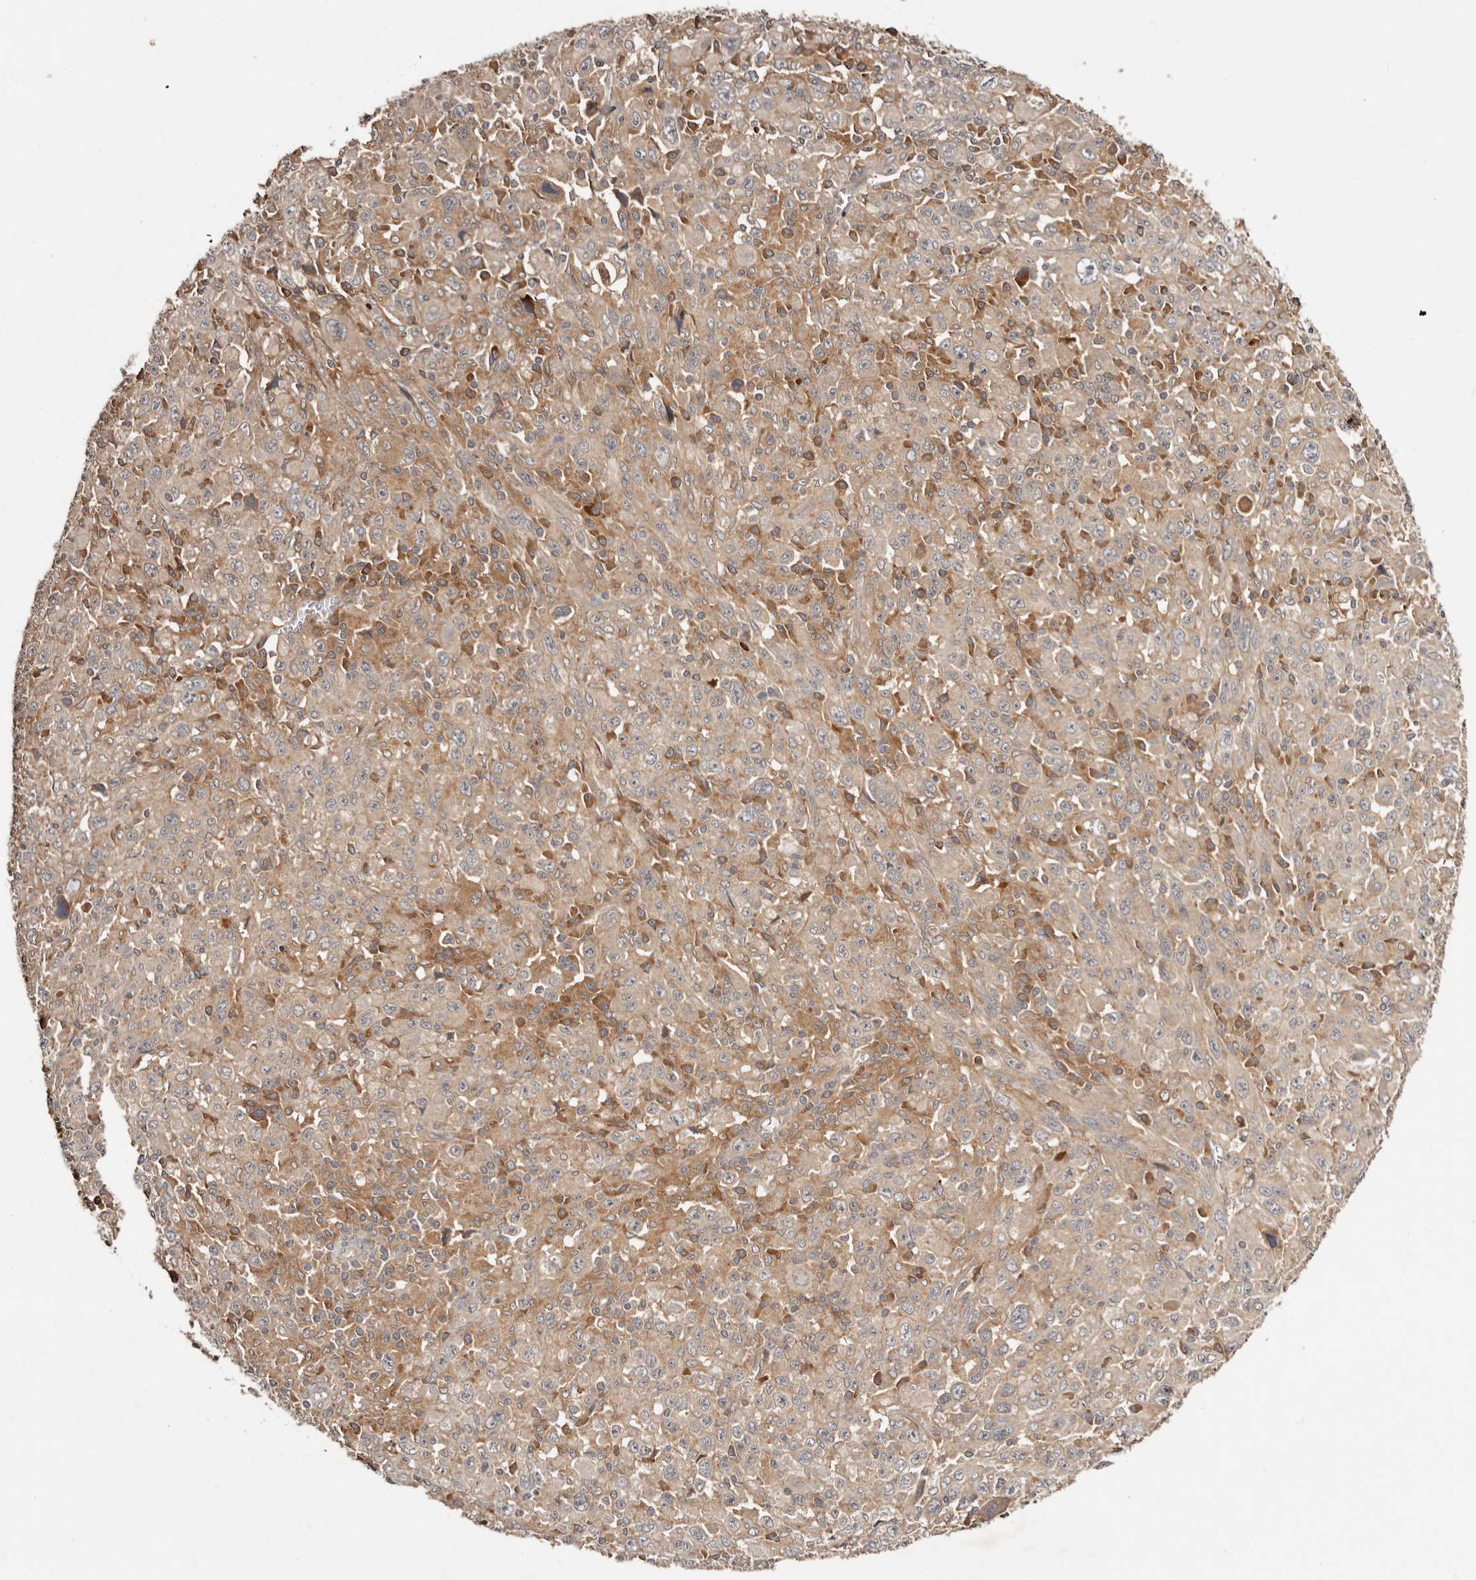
{"staining": {"intensity": "weak", "quantity": ">75%", "location": "cytoplasmic/membranous"}, "tissue": "melanoma", "cell_type": "Tumor cells", "image_type": "cancer", "snomed": [{"axis": "morphology", "description": "Malignant melanoma, Metastatic site"}, {"axis": "topography", "description": "Skin"}], "caption": "Immunohistochemistry photomicrograph of neoplastic tissue: human malignant melanoma (metastatic site) stained using immunohistochemistry demonstrates low levels of weak protein expression localized specifically in the cytoplasmic/membranous of tumor cells, appearing as a cytoplasmic/membranous brown color.", "gene": "PKIB", "patient": {"sex": "female", "age": 56}}